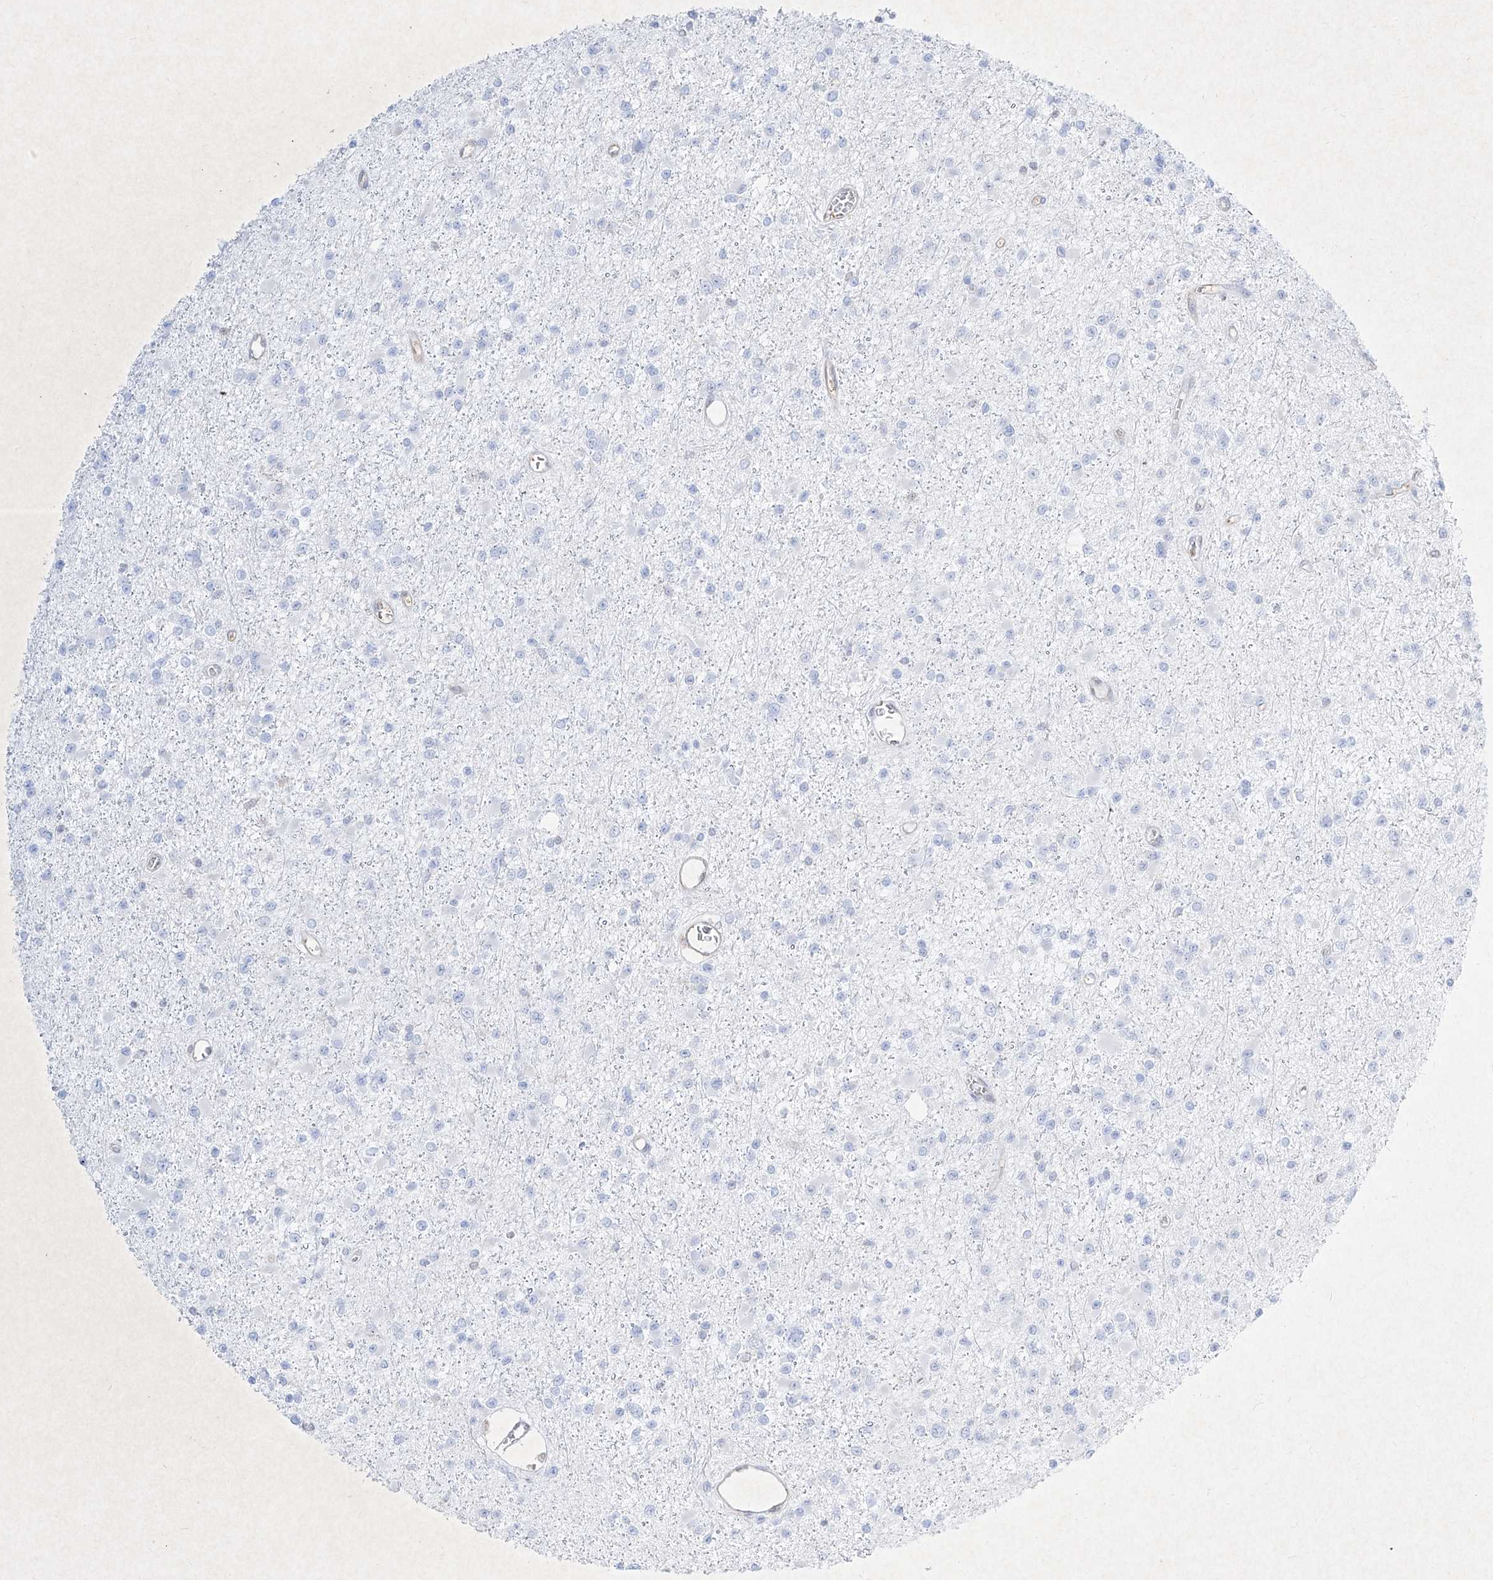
{"staining": {"intensity": "negative", "quantity": "none", "location": "none"}, "tissue": "glioma", "cell_type": "Tumor cells", "image_type": "cancer", "snomed": [{"axis": "morphology", "description": "Glioma, malignant, Low grade"}, {"axis": "topography", "description": "Brain"}], "caption": "A photomicrograph of glioma stained for a protein exhibits no brown staining in tumor cells.", "gene": "PSMB10", "patient": {"sex": "female", "age": 22}}